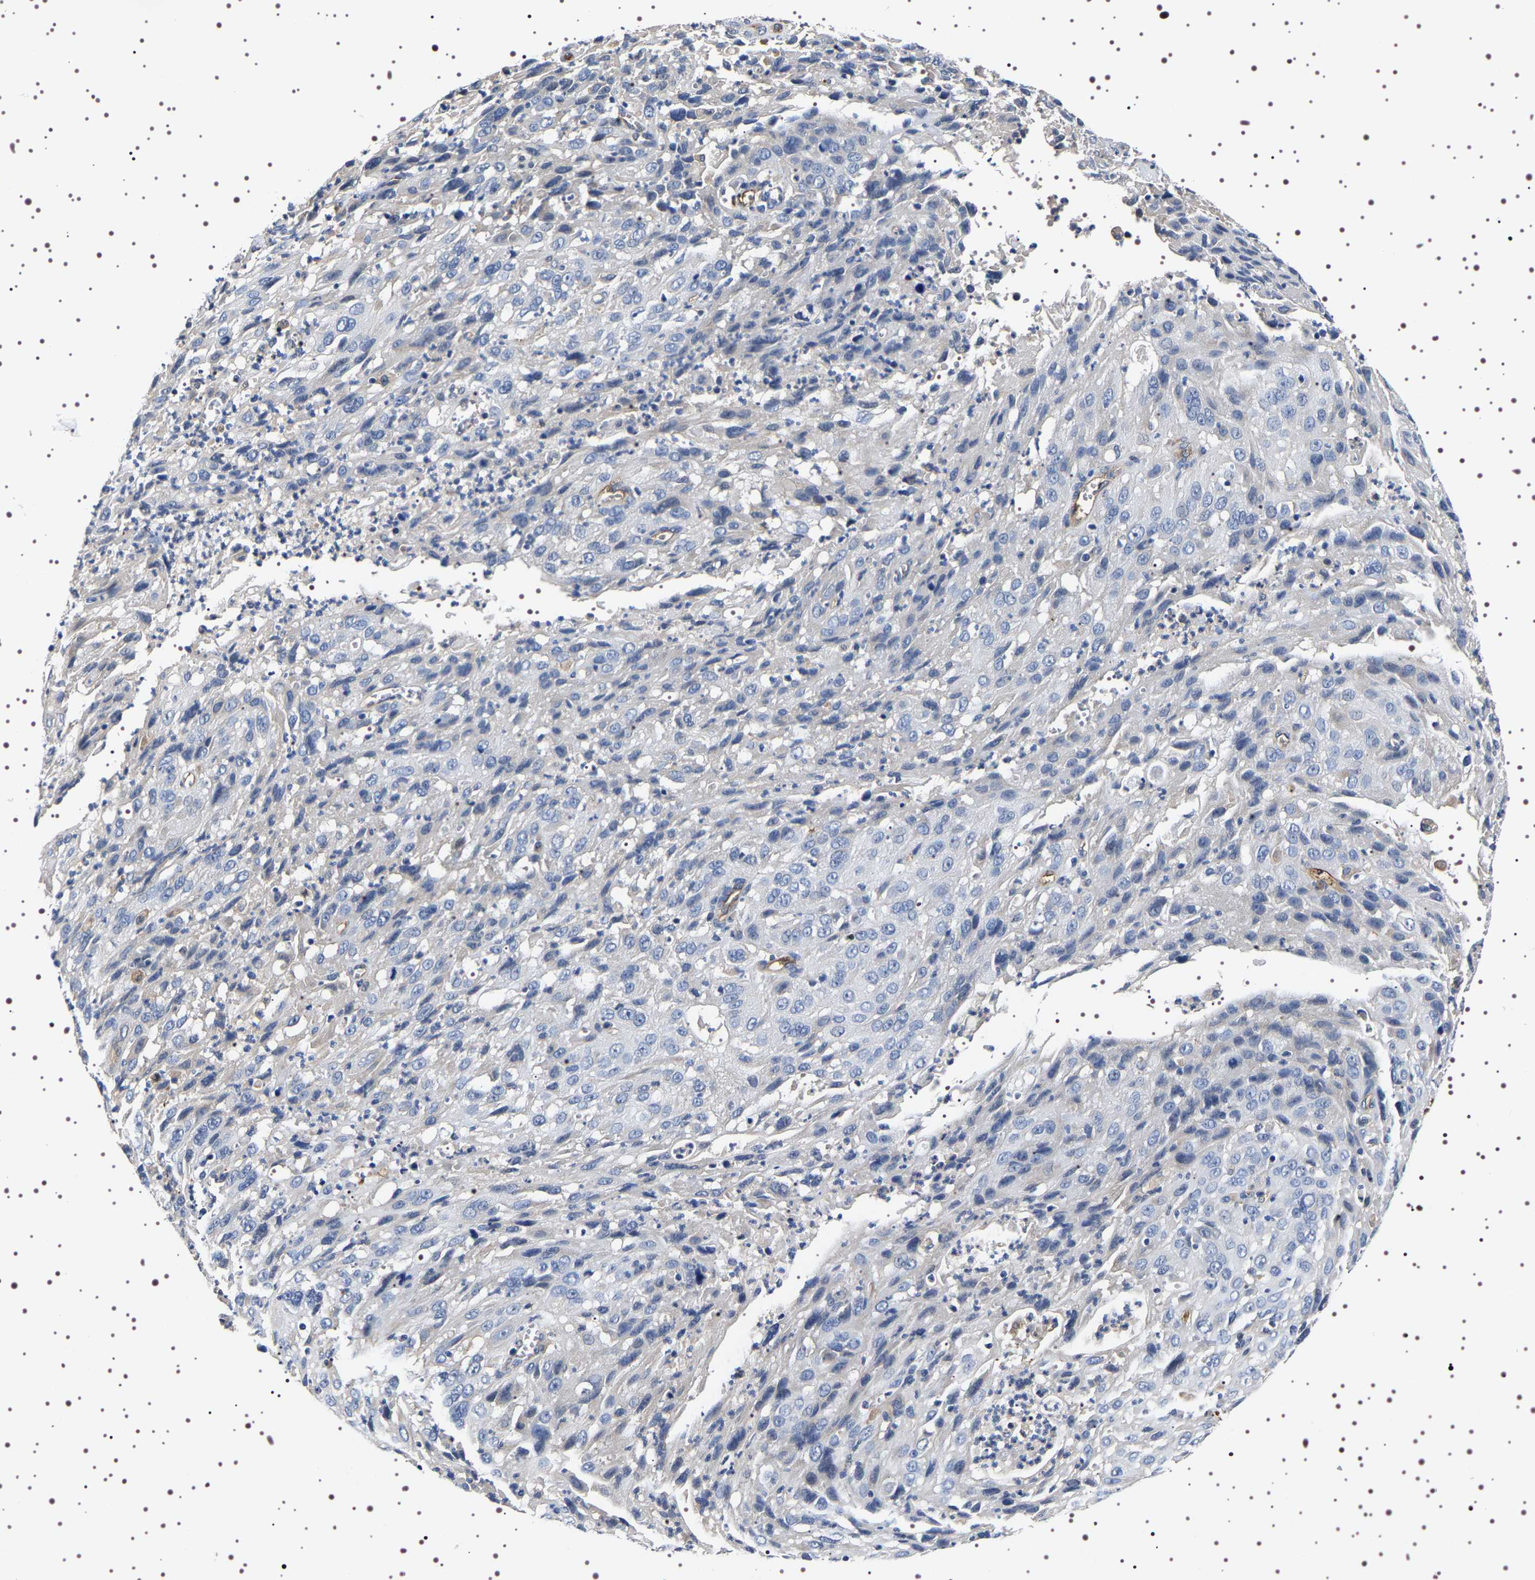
{"staining": {"intensity": "negative", "quantity": "none", "location": "none"}, "tissue": "cervical cancer", "cell_type": "Tumor cells", "image_type": "cancer", "snomed": [{"axis": "morphology", "description": "Squamous cell carcinoma, NOS"}, {"axis": "topography", "description": "Cervix"}], "caption": "Histopathology image shows no protein positivity in tumor cells of cervical cancer tissue.", "gene": "ALPL", "patient": {"sex": "female", "age": 32}}